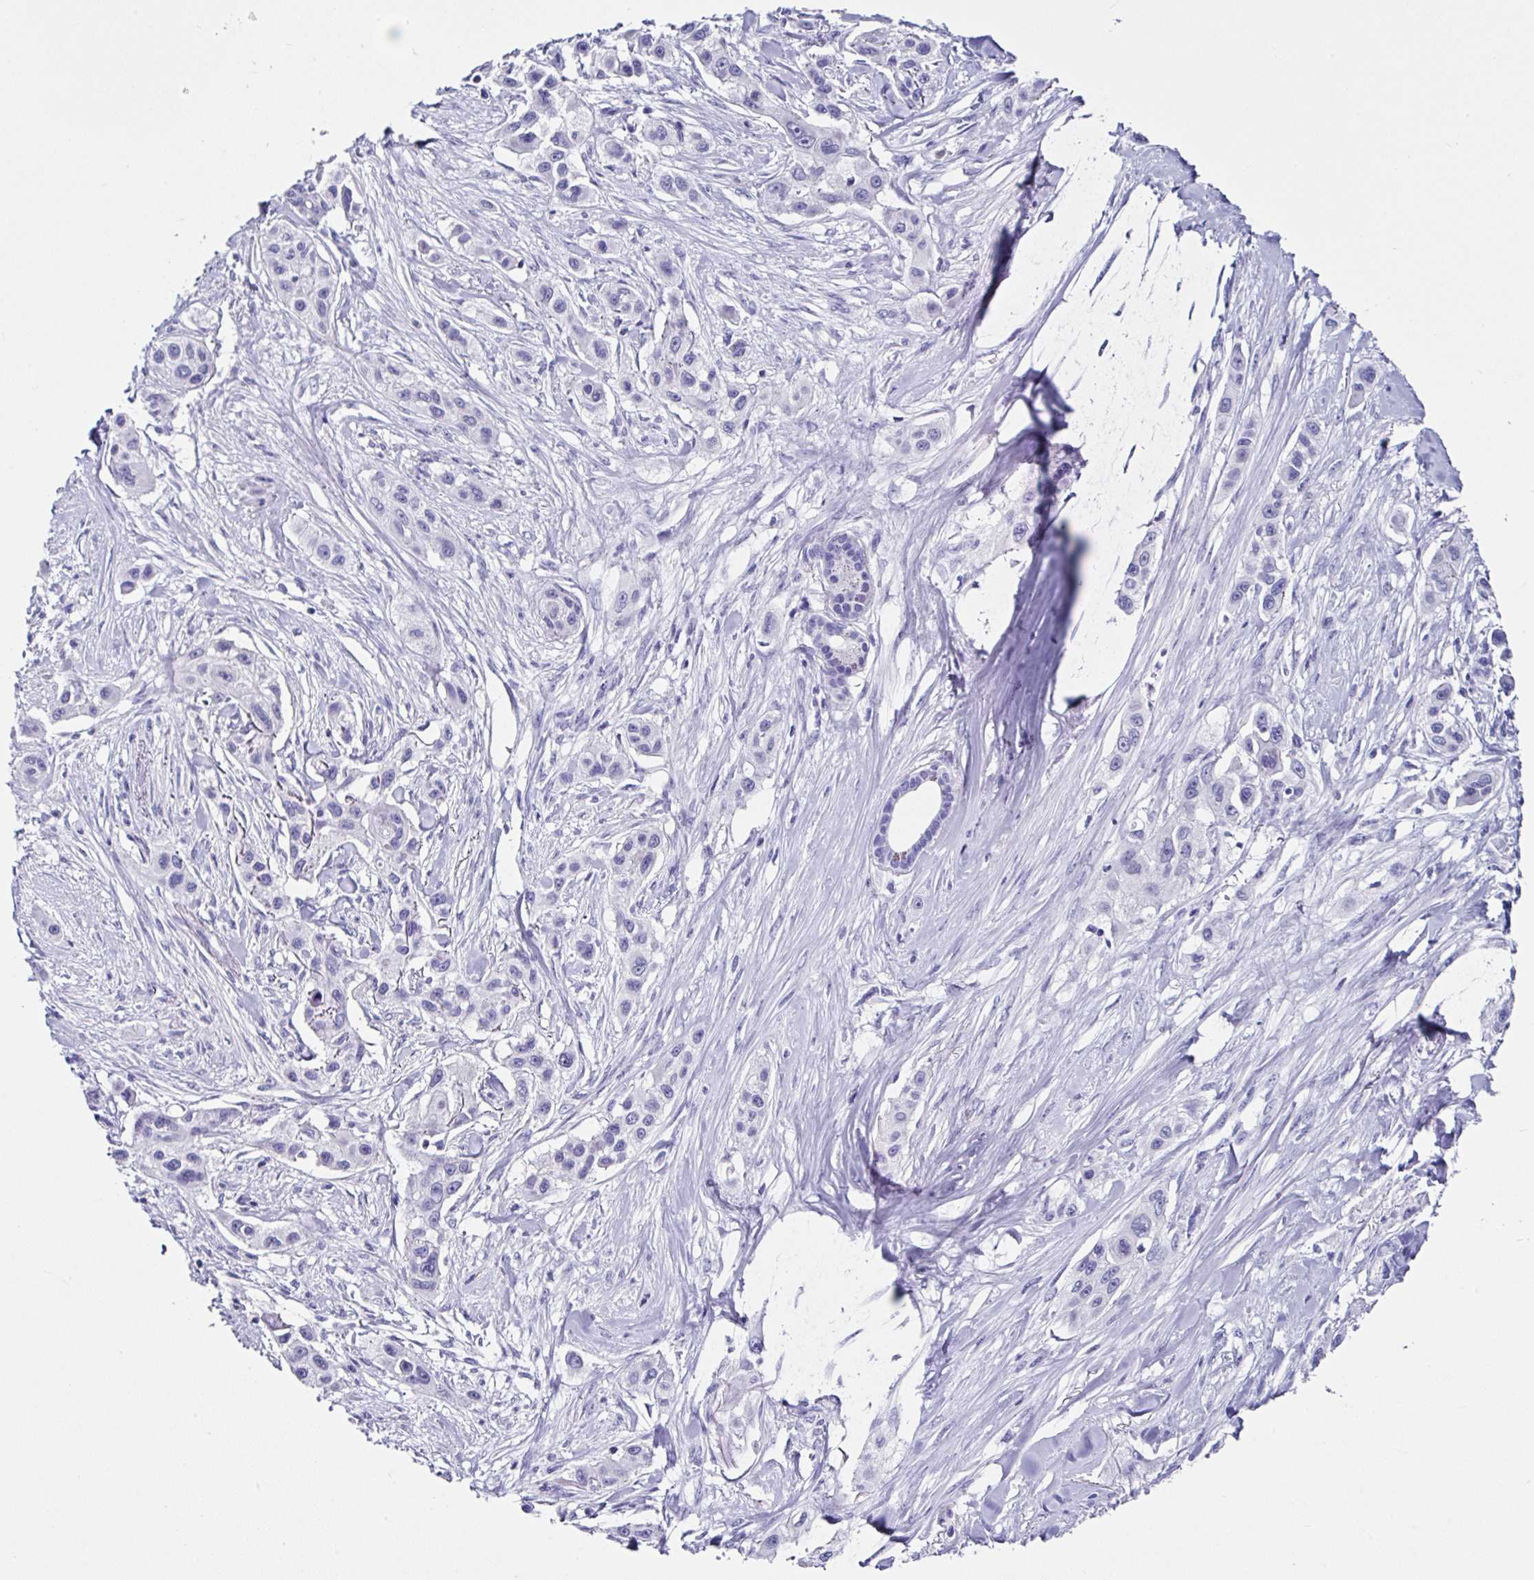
{"staining": {"intensity": "negative", "quantity": "none", "location": "none"}, "tissue": "skin cancer", "cell_type": "Tumor cells", "image_type": "cancer", "snomed": [{"axis": "morphology", "description": "Squamous cell carcinoma, NOS"}, {"axis": "topography", "description": "Skin"}], "caption": "Human squamous cell carcinoma (skin) stained for a protein using immunohistochemistry (IHC) displays no positivity in tumor cells.", "gene": "UGT3A1", "patient": {"sex": "male", "age": 63}}